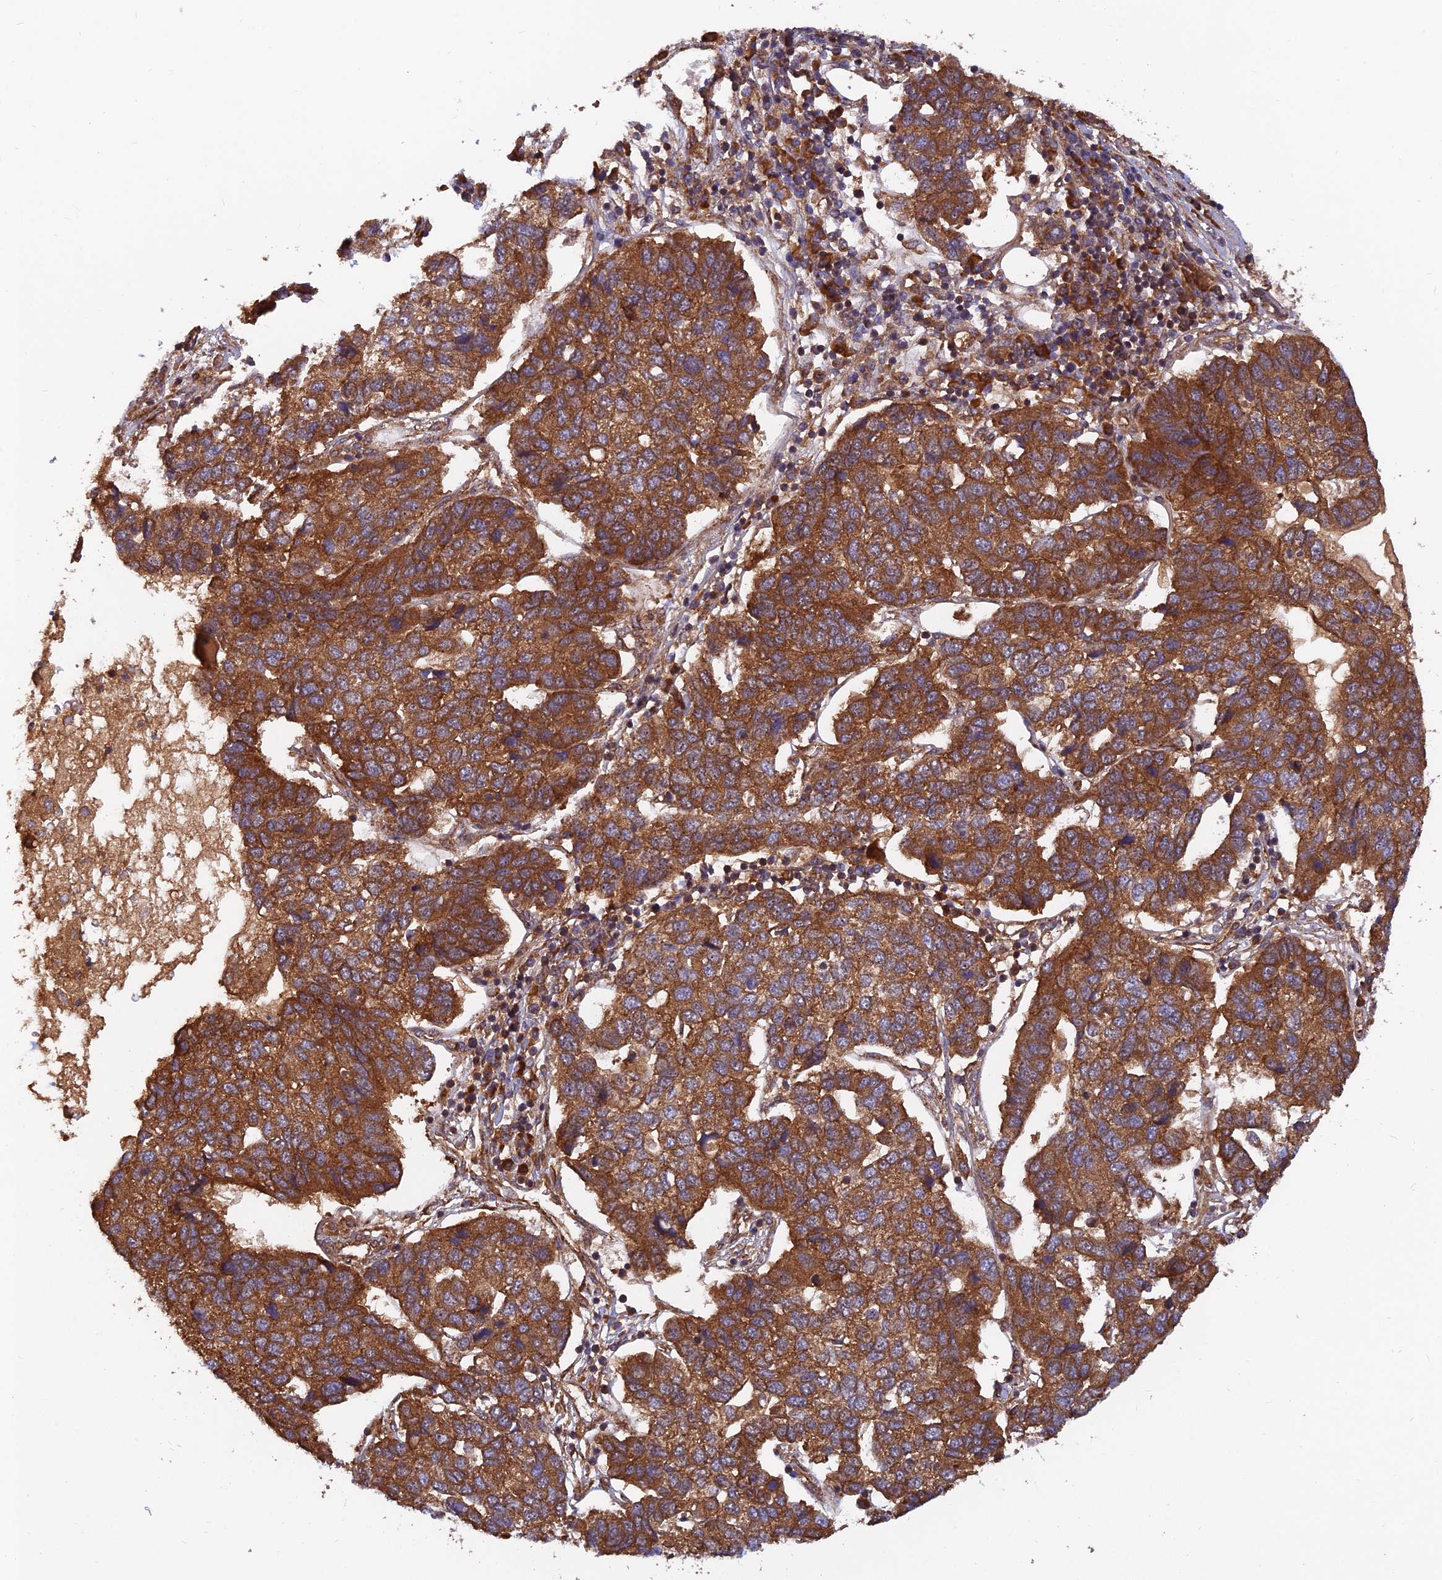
{"staining": {"intensity": "strong", "quantity": ">75%", "location": "cytoplasmic/membranous"}, "tissue": "pancreatic cancer", "cell_type": "Tumor cells", "image_type": "cancer", "snomed": [{"axis": "morphology", "description": "Adenocarcinoma, NOS"}, {"axis": "topography", "description": "Pancreas"}], "caption": "Immunohistochemical staining of human adenocarcinoma (pancreatic) demonstrates high levels of strong cytoplasmic/membranous protein positivity in approximately >75% of tumor cells. (DAB (3,3'-diaminobenzidine) IHC with brightfield microscopy, high magnification).", "gene": "RELCH", "patient": {"sex": "female", "age": 61}}